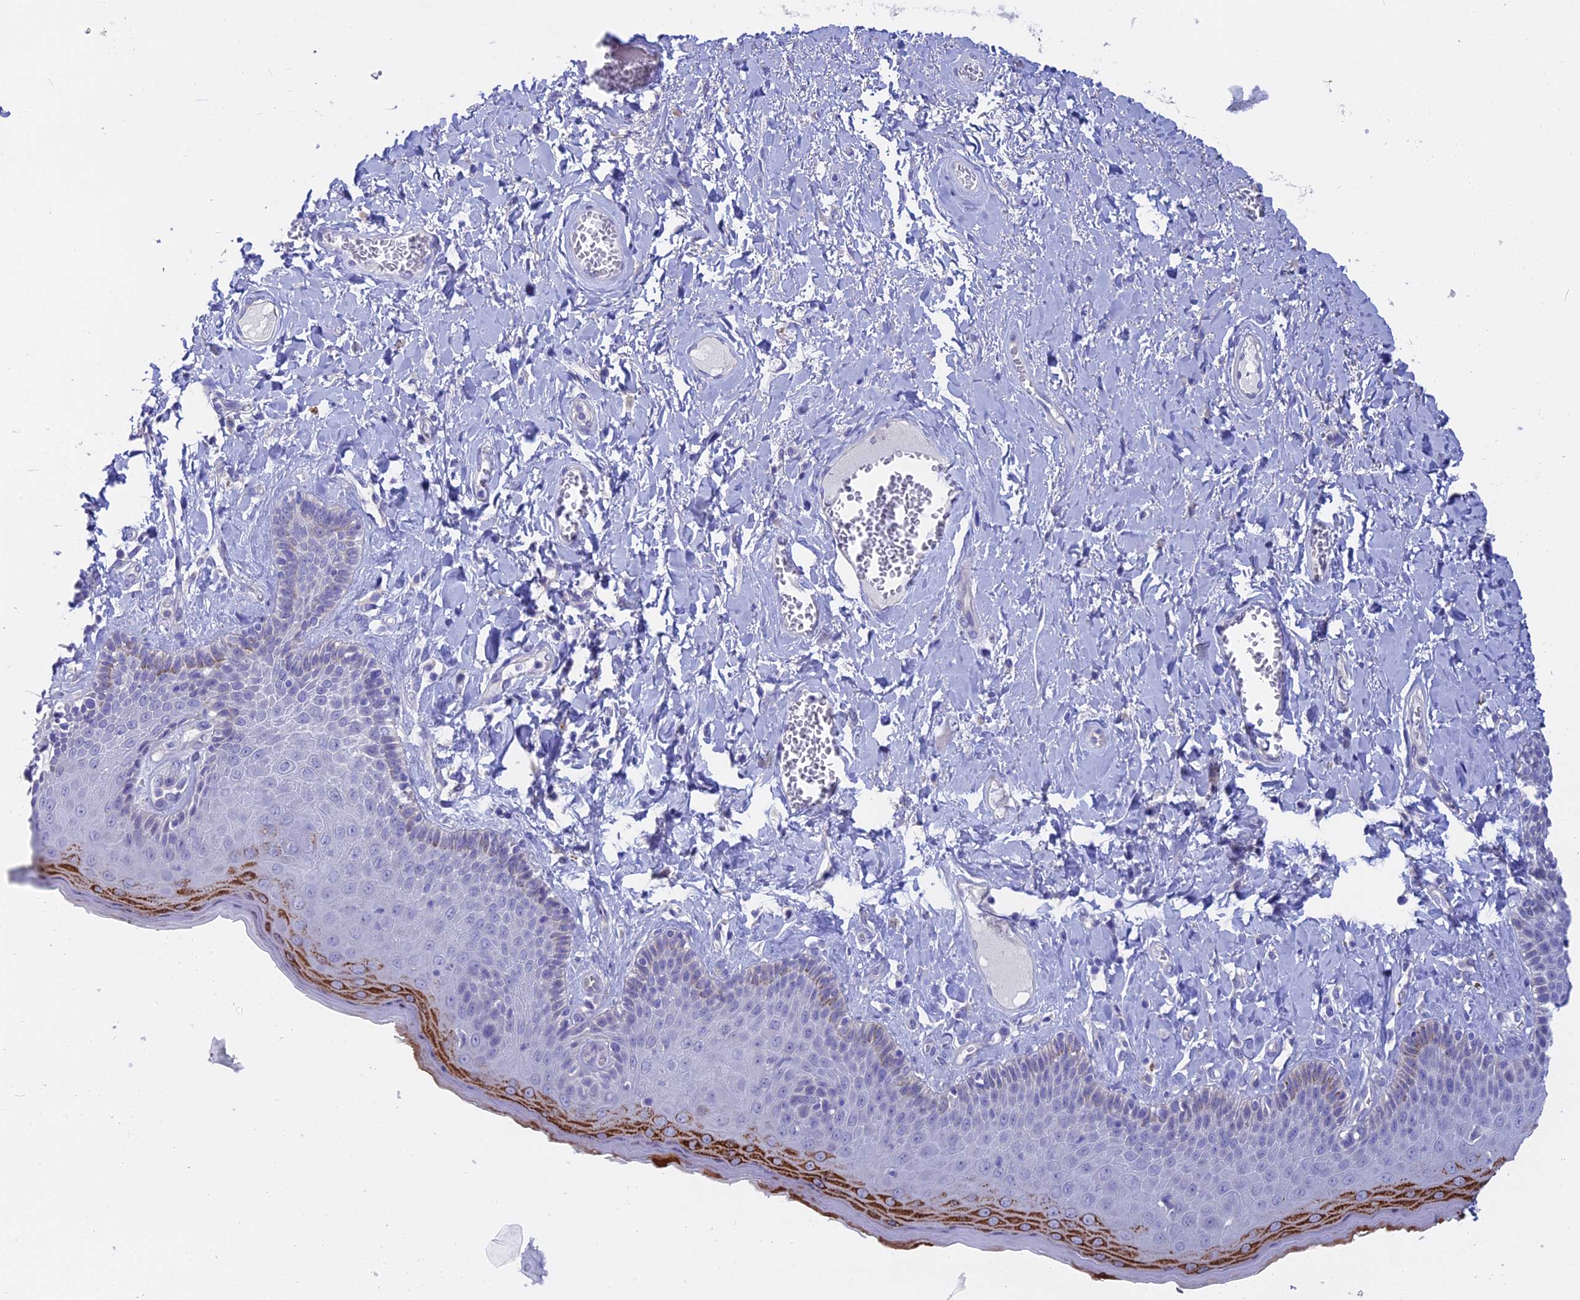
{"staining": {"intensity": "strong", "quantity": "<25%", "location": "cytoplasmic/membranous"}, "tissue": "skin", "cell_type": "Epidermal cells", "image_type": "normal", "snomed": [{"axis": "morphology", "description": "Normal tissue, NOS"}, {"axis": "topography", "description": "Anal"}], "caption": "Epidermal cells display medium levels of strong cytoplasmic/membranous positivity in approximately <25% of cells in benign skin.", "gene": "GLB1L", "patient": {"sex": "male", "age": 69}}